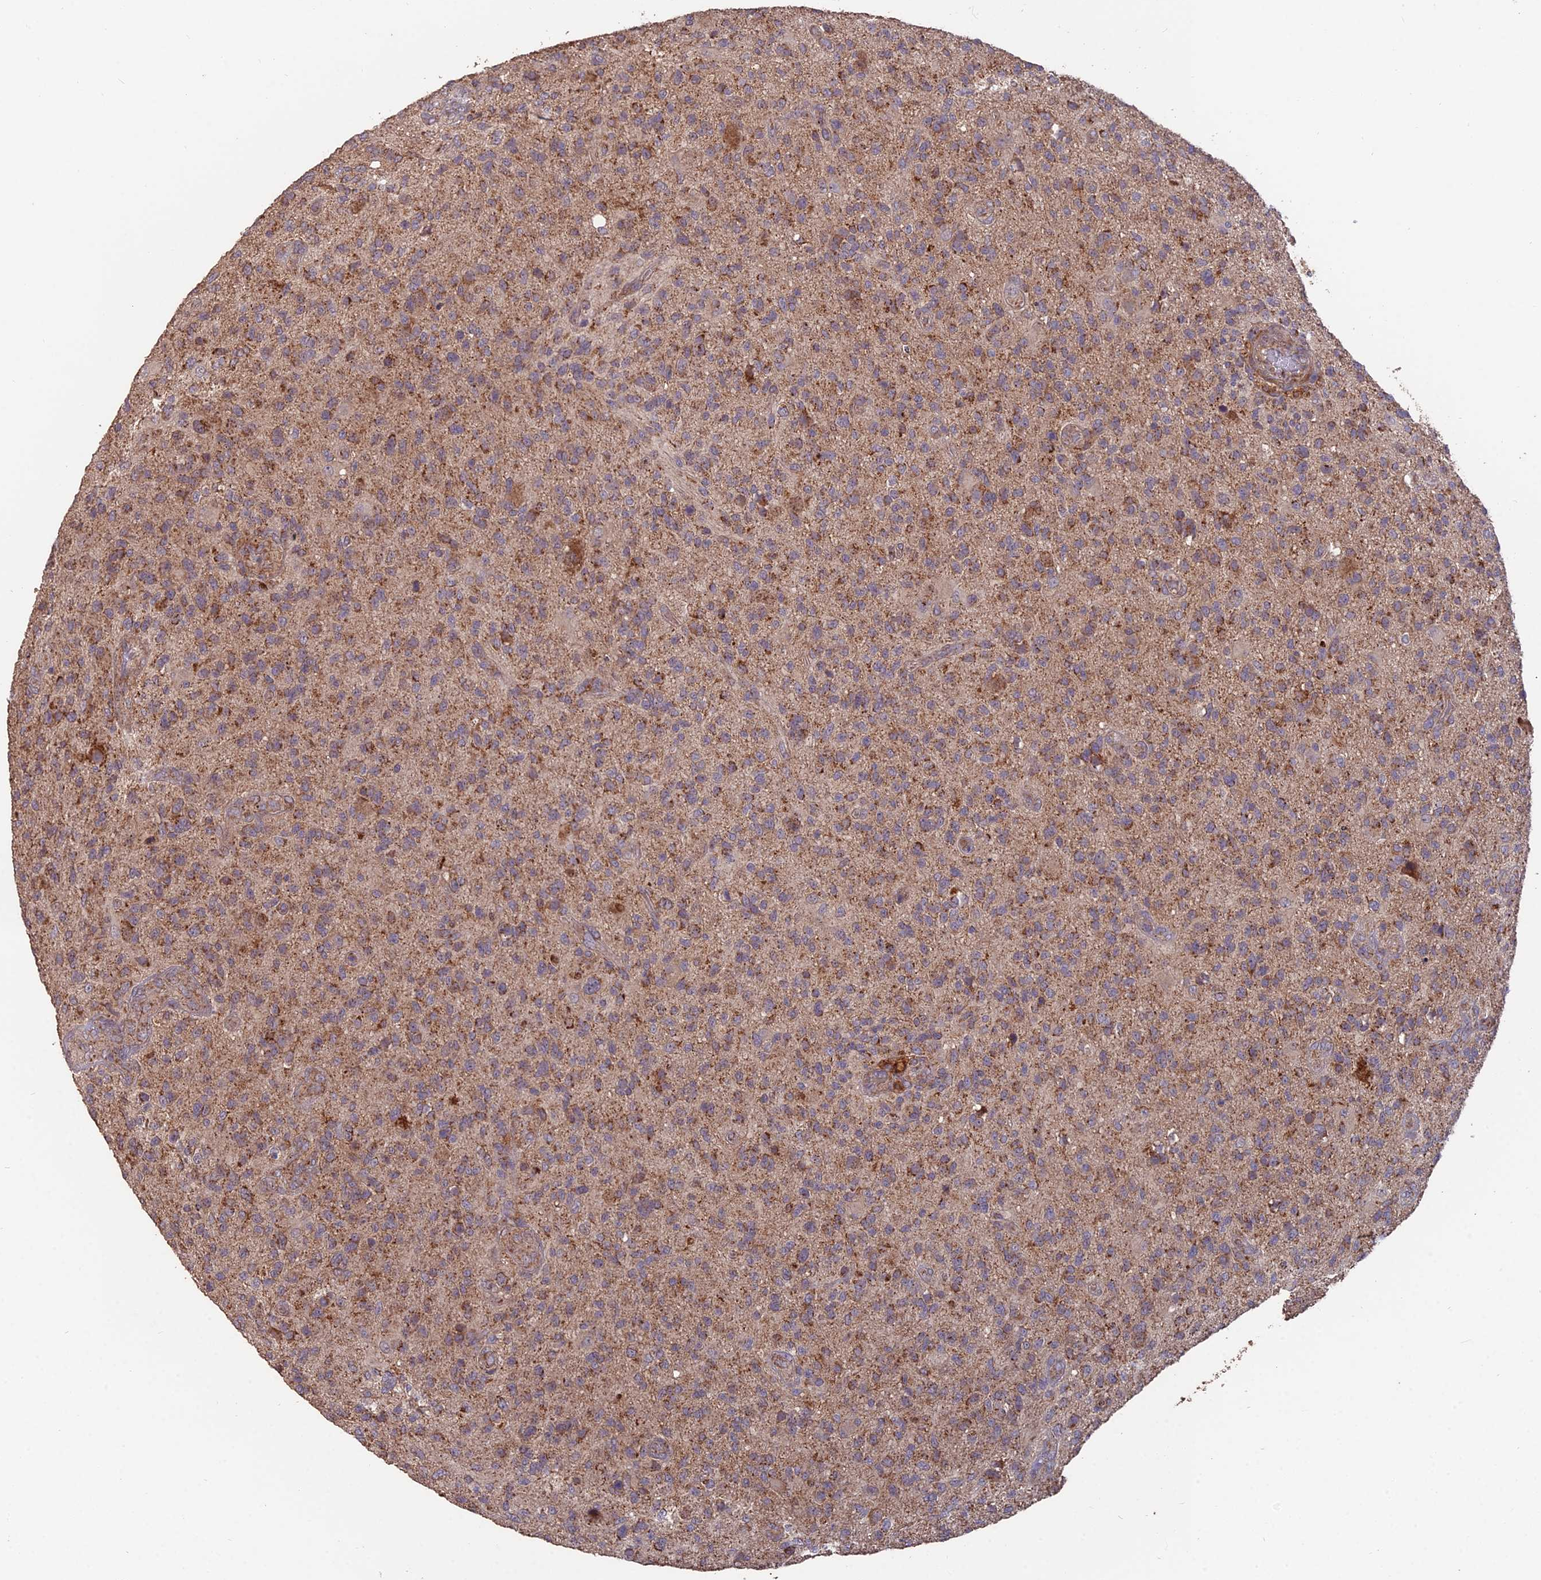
{"staining": {"intensity": "moderate", "quantity": ">75%", "location": "cytoplasmic/membranous"}, "tissue": "glioma", "cell_type": "Tumor cells", "image_type": "cancer", "snomed": [{"axis": "morphology", "description": "Glioma, malignant, High grade"}, {"axis": "topography", "description": "Brain"}], "caption": "A brown stain highlights moderate cytoplasmic/membranous positivity of a protein in malignant glioma (high-grade) tumor cells.", "gene": "IFT22", "patient": {"sex": "male", "age": 47}}